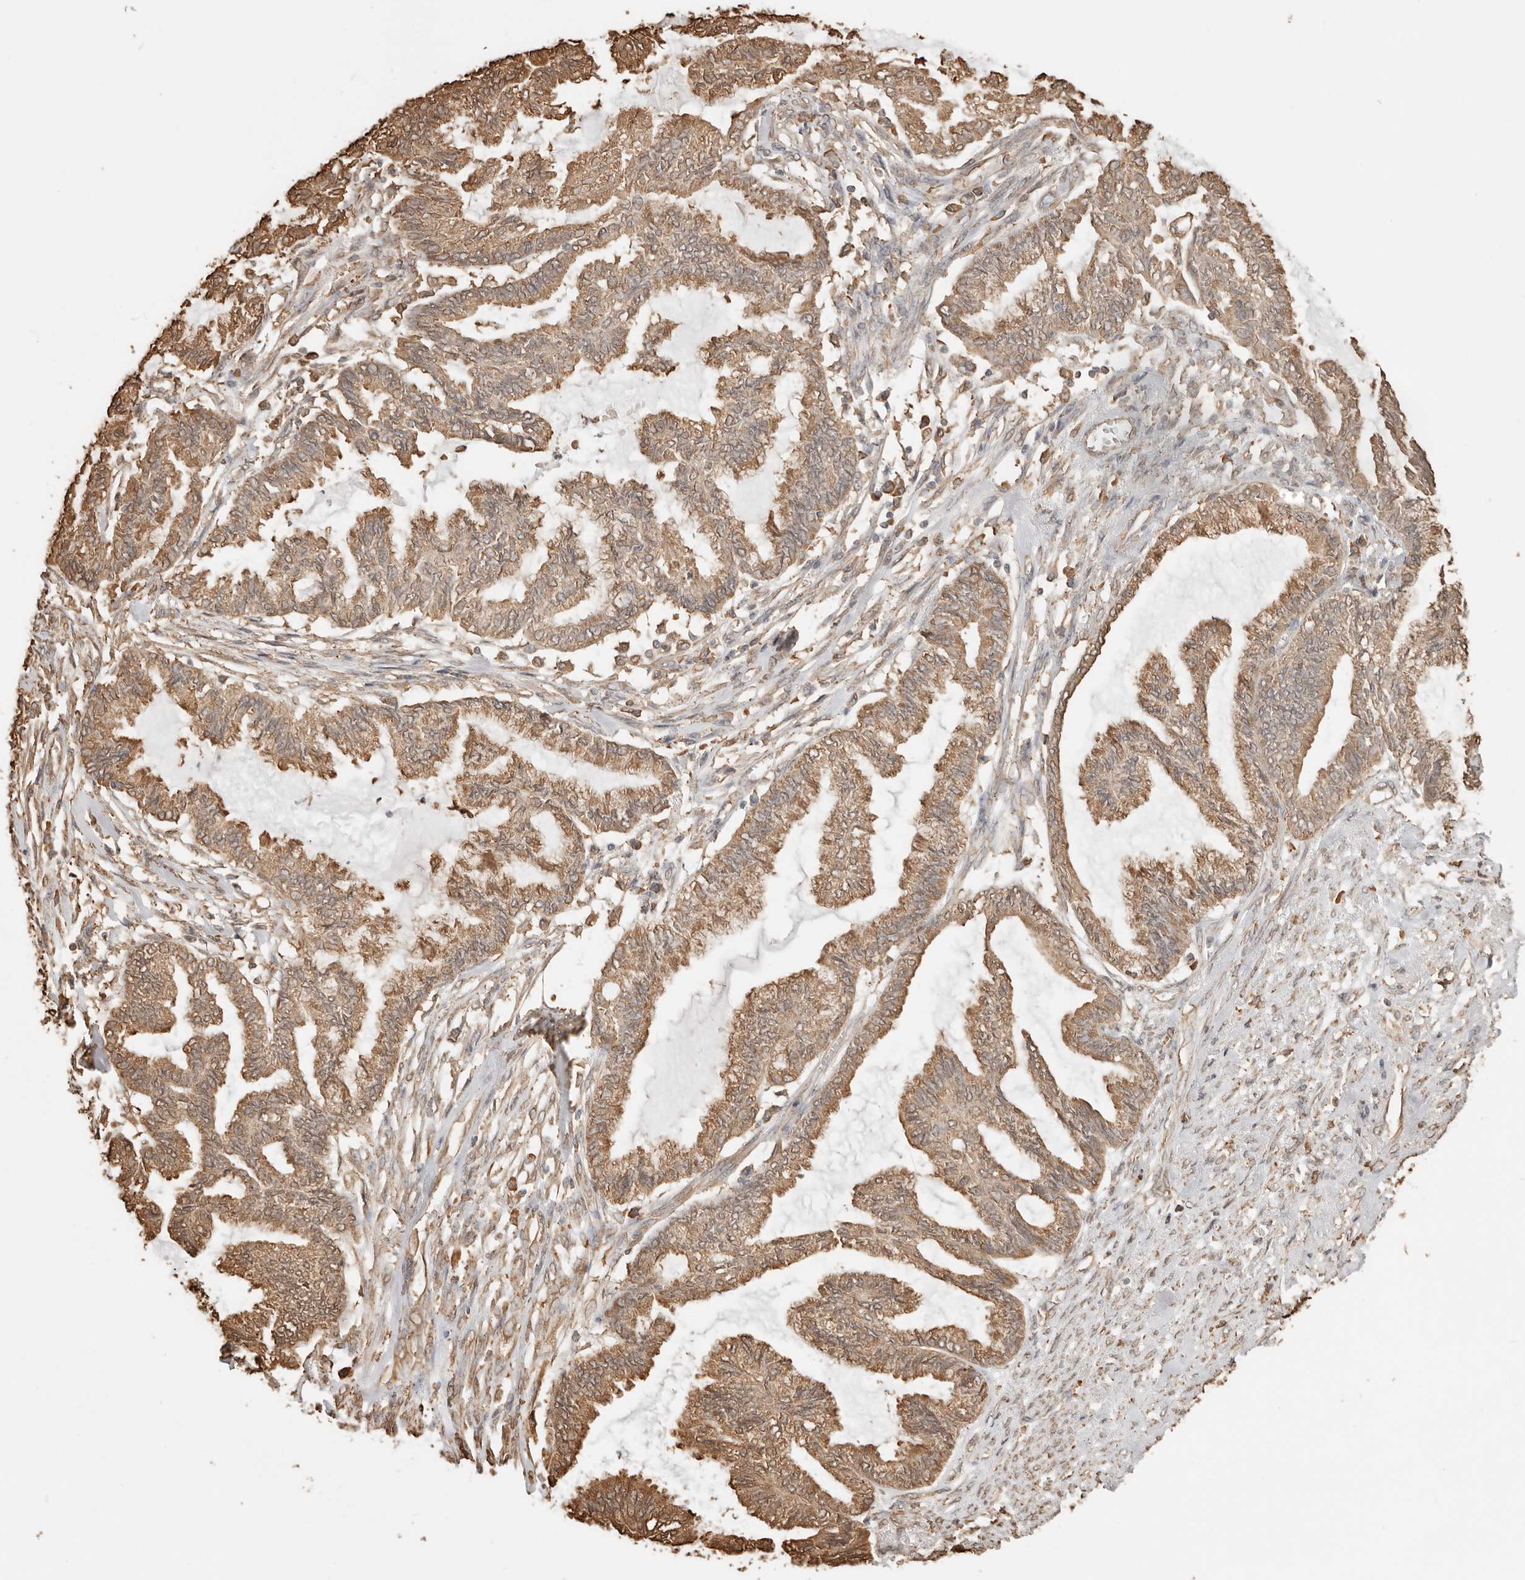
{"staining": {"intensity": "moderate", "quantity": ">75%", "location": "cytoplasmic/membranous"}, "tissue": "endometrial cancer", "cell_type": "Tumor cells", "image_type": "cancer", "snomed": [{"axis": "morphology", "description": "Adenocarcinoma, NOS"}, {"axis": "topography", "description": "Endometrium"}], "caption": "Adenocarcinoma (endometrial) stained with immunohistochemistry (IHC) shows moderate cytoplasmic/membranous staining in about >75% of tumor cells.", "gene": "ARHGEF10L", "patient": {"sex": "female", "age": 86}}